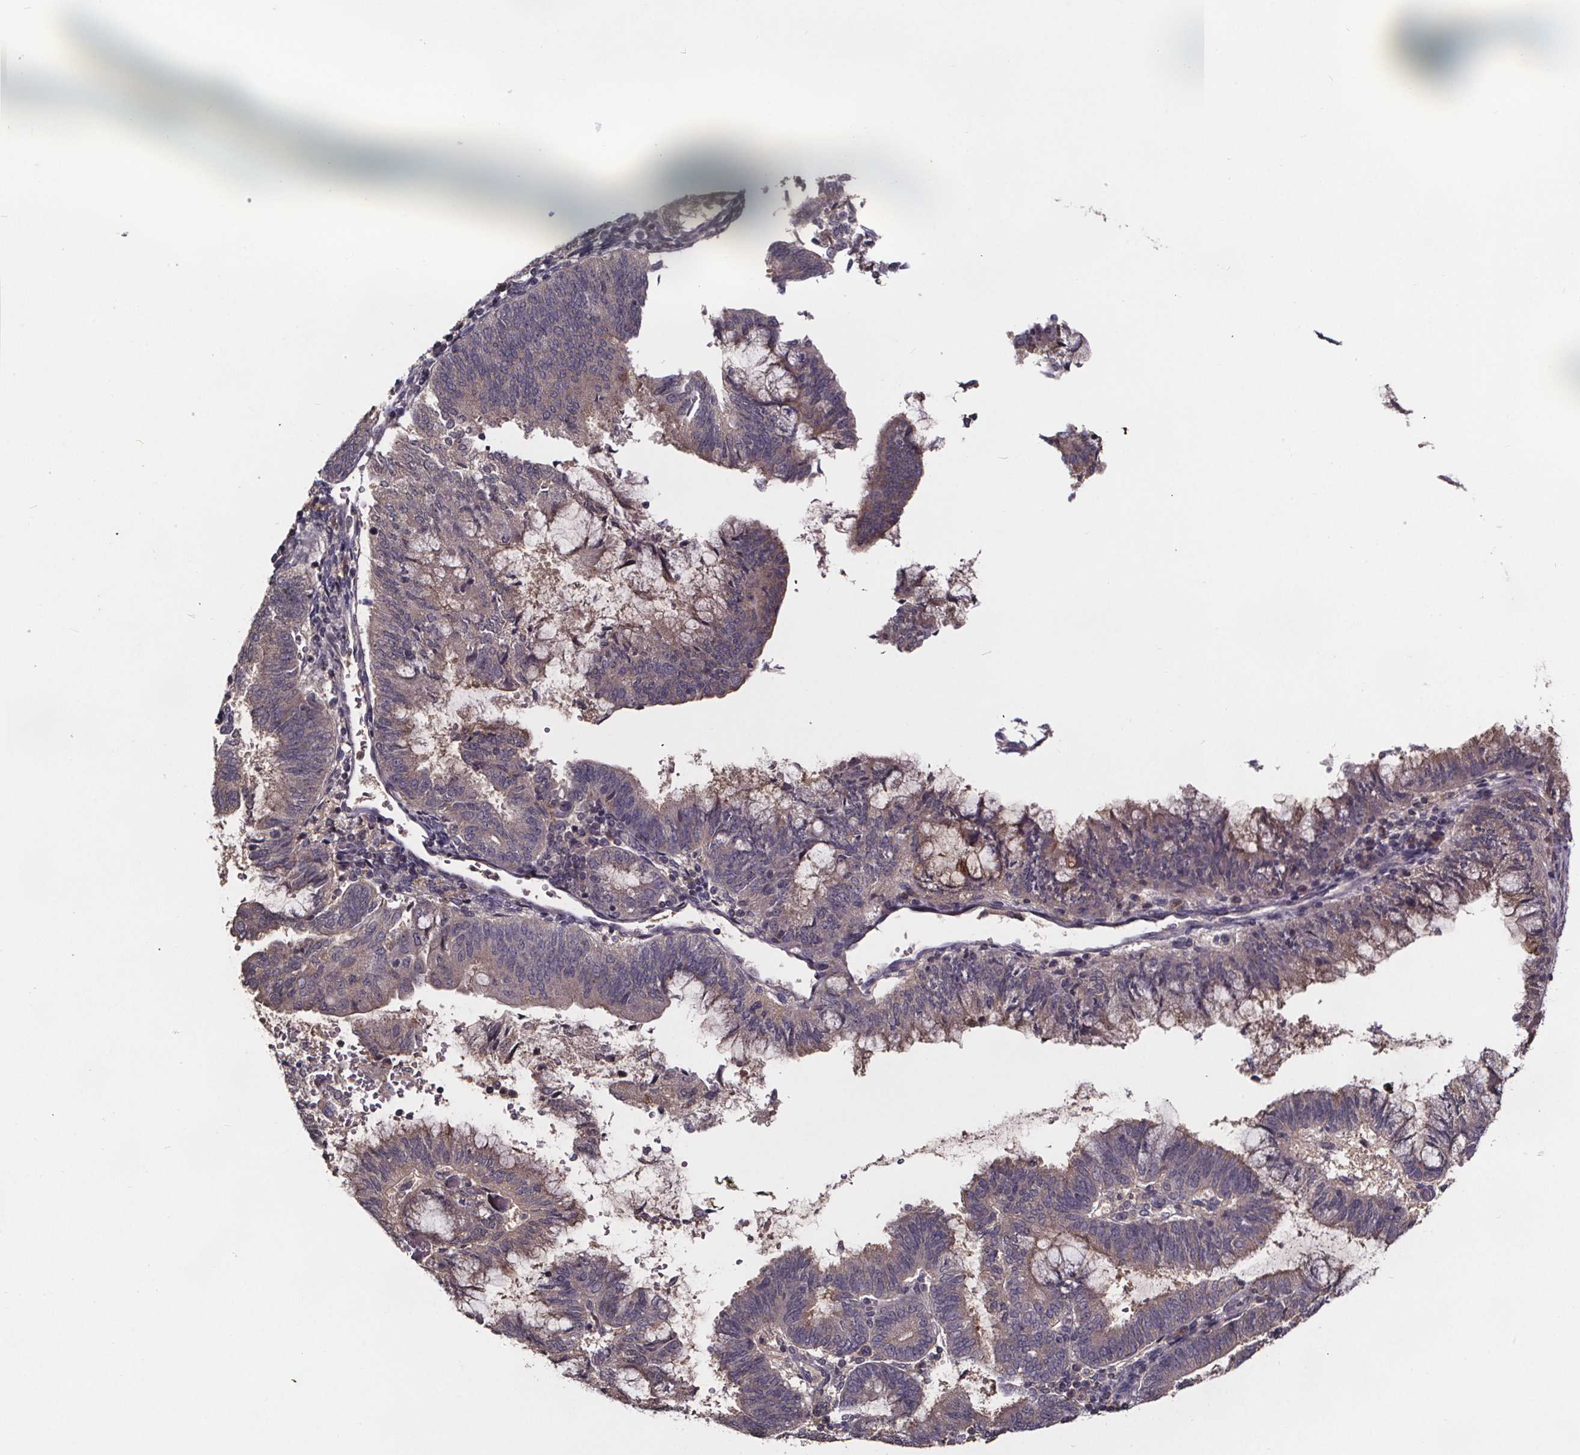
{"staining": {"intensity": "weak", "quantity": "<25%", "location": "cytoplasmic/membranous"}, "tissue": "endometrial cancer", "cell_type": "Tumor cells", "image_type": "cancer", "snomed": [{"axis": "morphology", "description": "Adenocarcinoma, NOS"}, {"axis": "topography", "description": "Endometrium"}], "caption": "The micrograph shows no staining of tumor cells in adenocarcinoma (endometrial).", "gene": "SMIM1", "patient": {"sex": "female", "age": 65}}